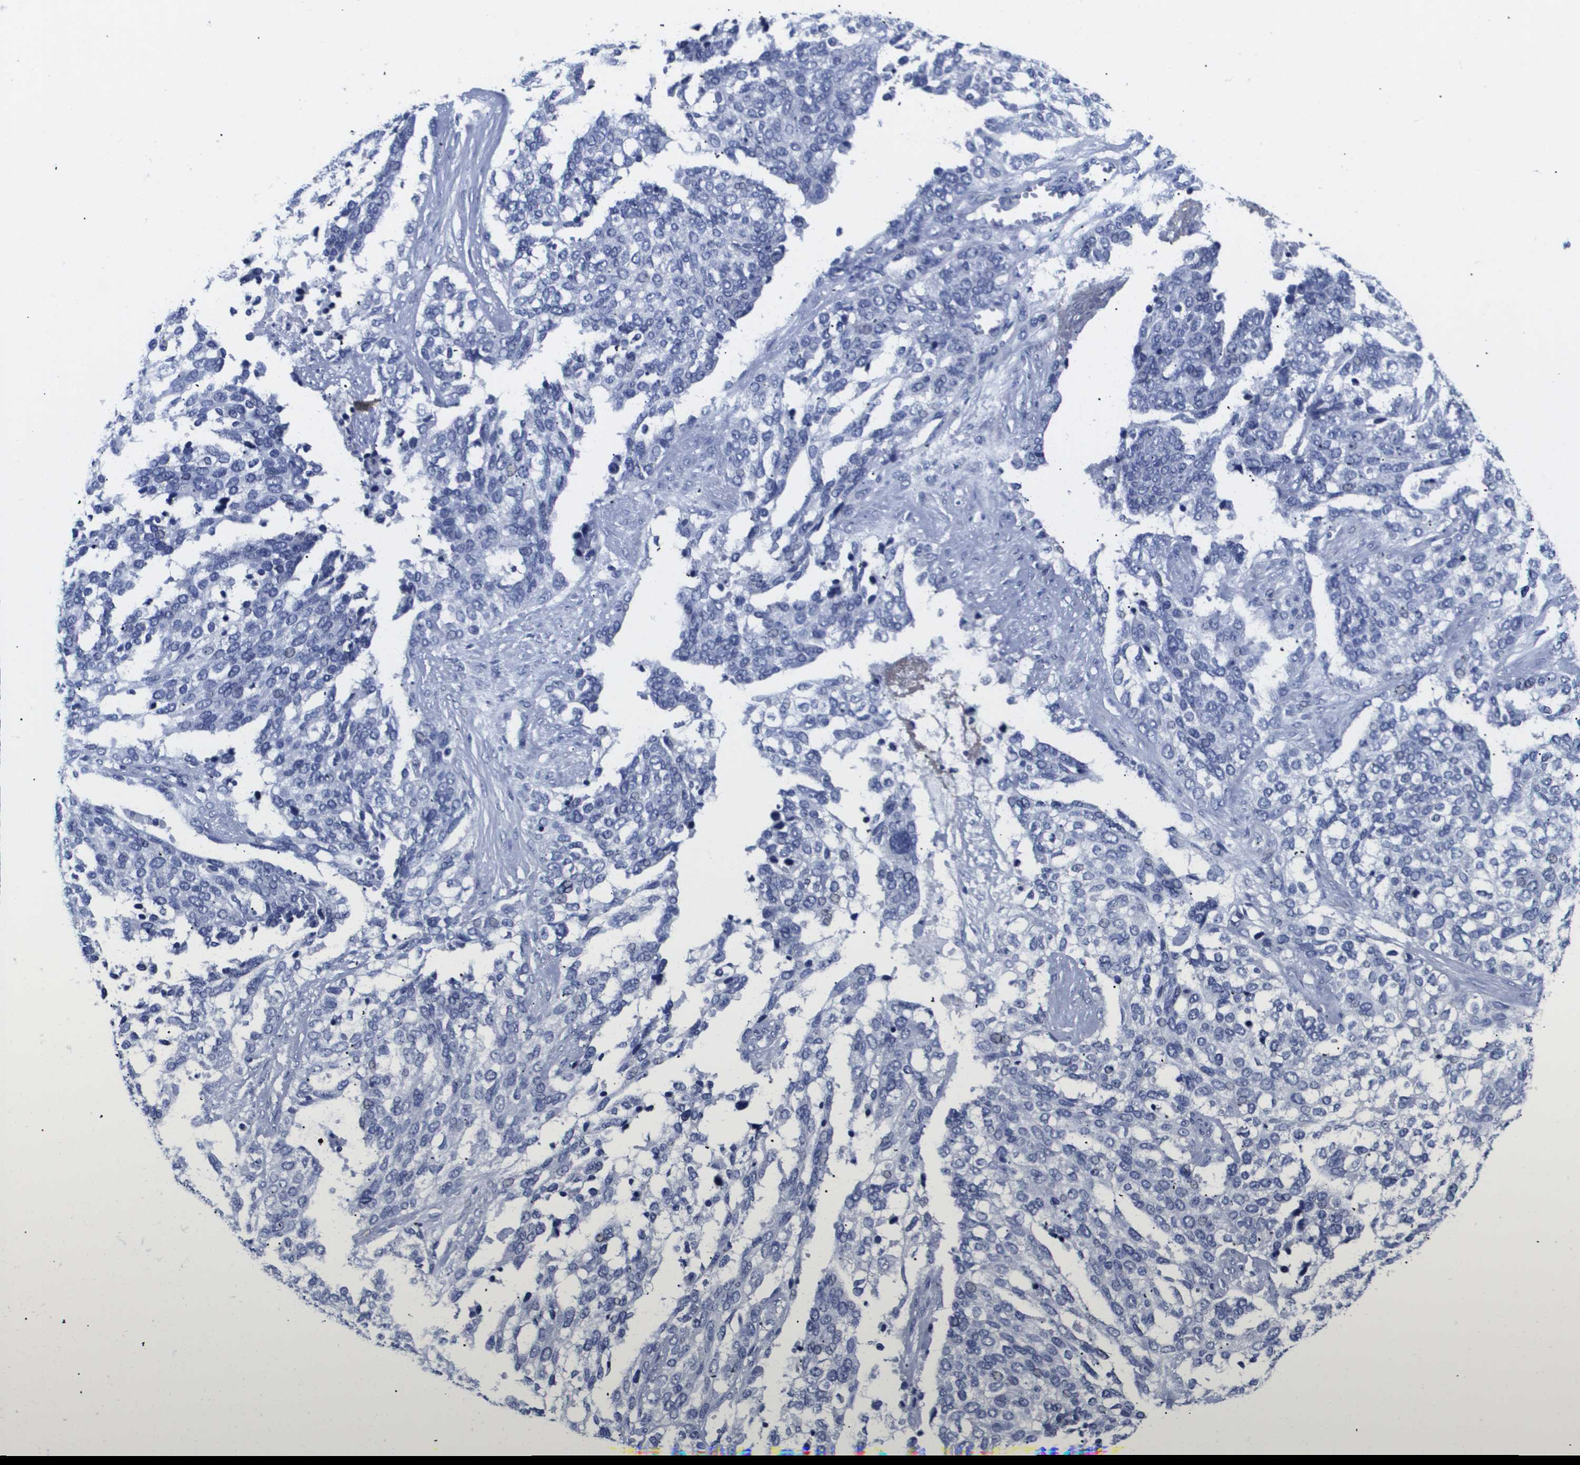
{"staining": {"intensity": "negative", "quantity": "none", "location": "none"}, "tissue": "ovarian cancer", "cell_type": "Tumor cells", "image_type": "cancer", "snomed": [{"axis": "morphology", "description": "Cystadenocarcinoma, serous, NOS"}, {"axis": "topography", "description": "Ovary"}], "caption": "A histopathology image of ovarian cancer stained for a protein displays no brown staining in tumor cells. (DAB (3,3'-diaminobenzidine) immunohistochemistry (IHC) with hematoxylin counter stain).", "gene": "ATP6V0A4", "patient": {"sex": "female", "age": 44}}